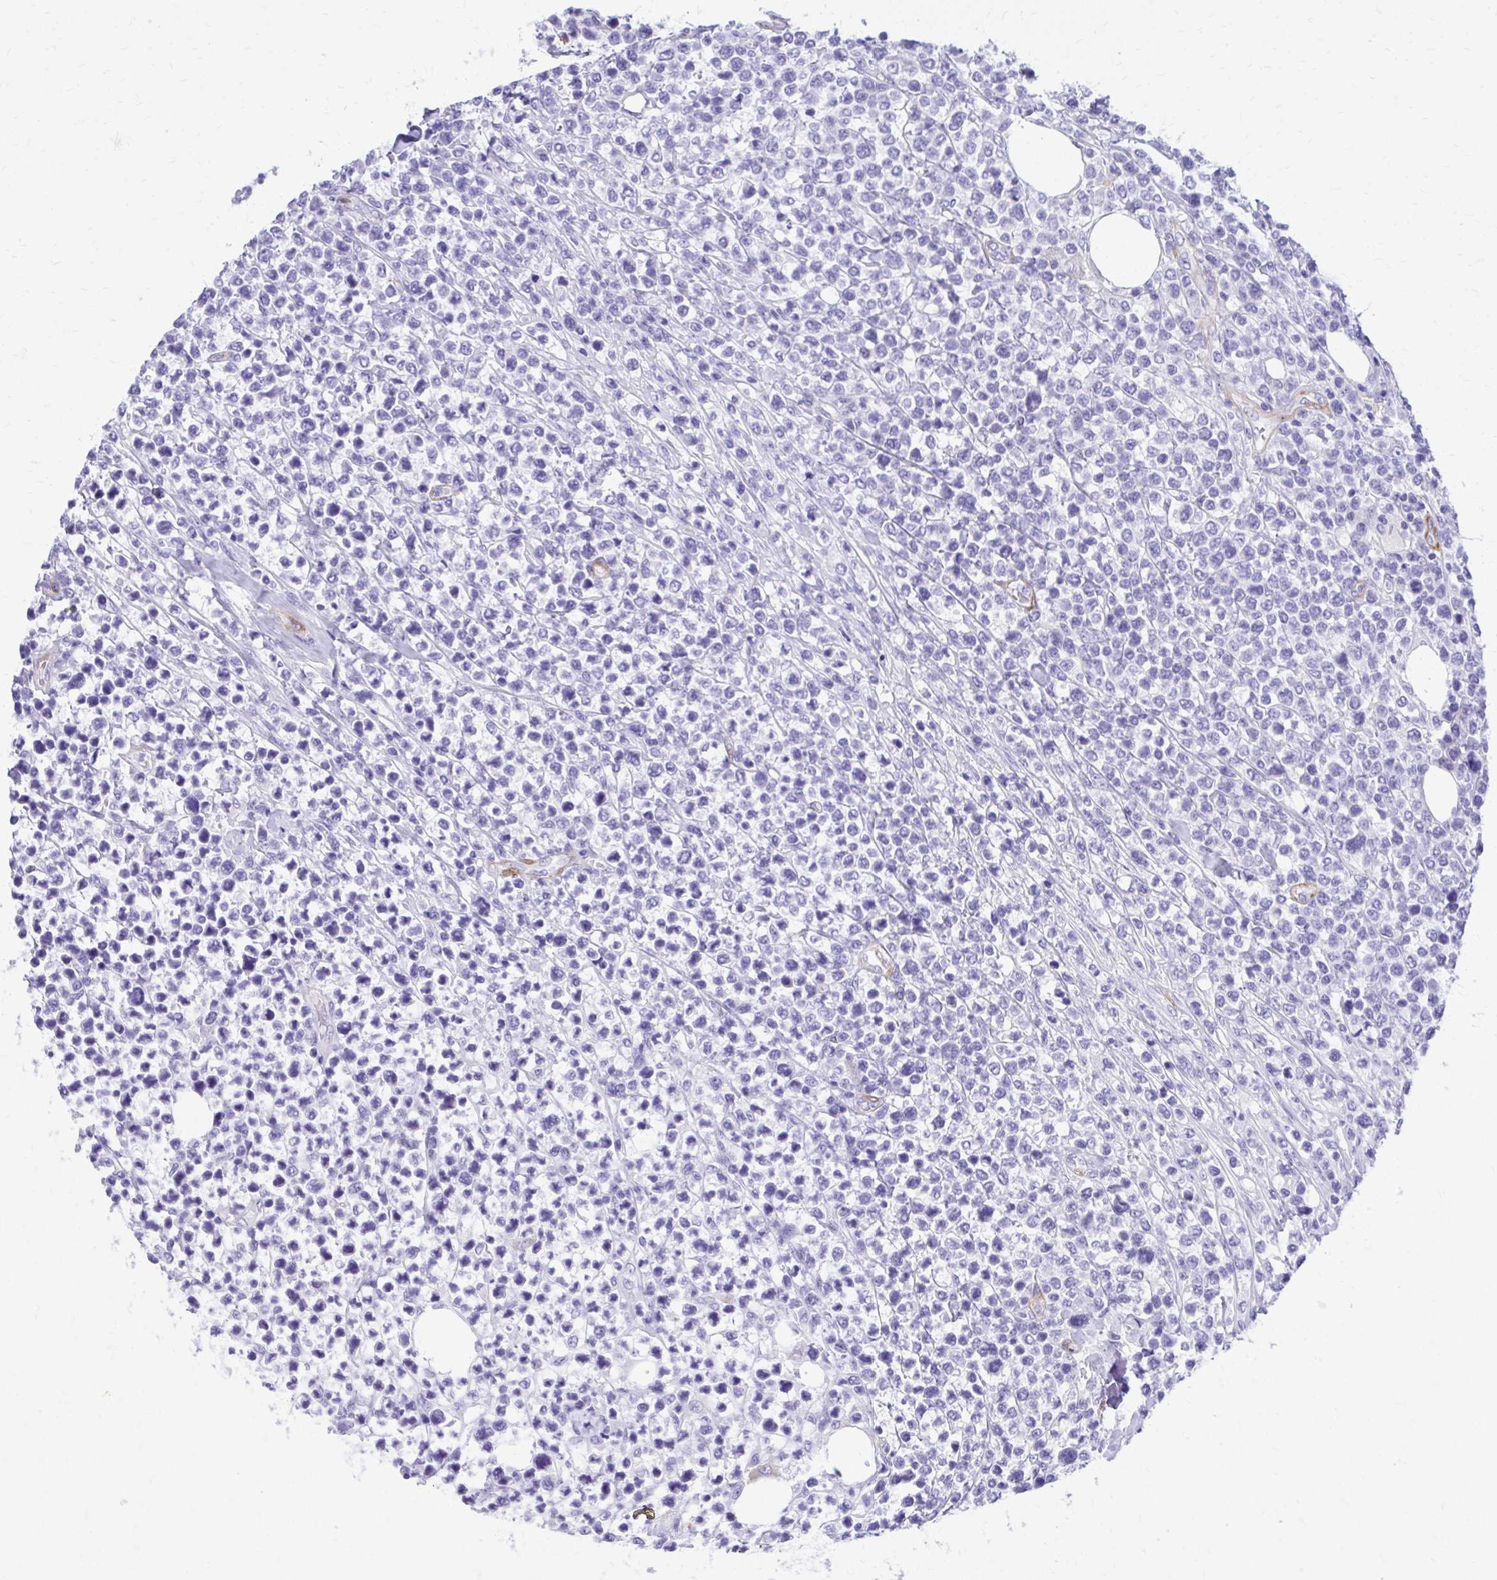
{"staining": {"intensity": "negative", "quantity": "none", "location": "none"}, "tissue": "lymphoma", "cell_type": "Tumor cells", "image_type": "cancer", "snomed": [{"axis": "morphology", "description": "Malignant lymphoma, non-Hodgkin's type, High grade"}, {"axis": "topography", "description": "Soft tissue"}], "caption": "The photomicrograph displays no significant positivity in tumor cells of malignant lymphoma, non-Hodgkin's type (high-grade).", "gene": "EPB41L1", "patient": {"sex": "female", "age": 56}}